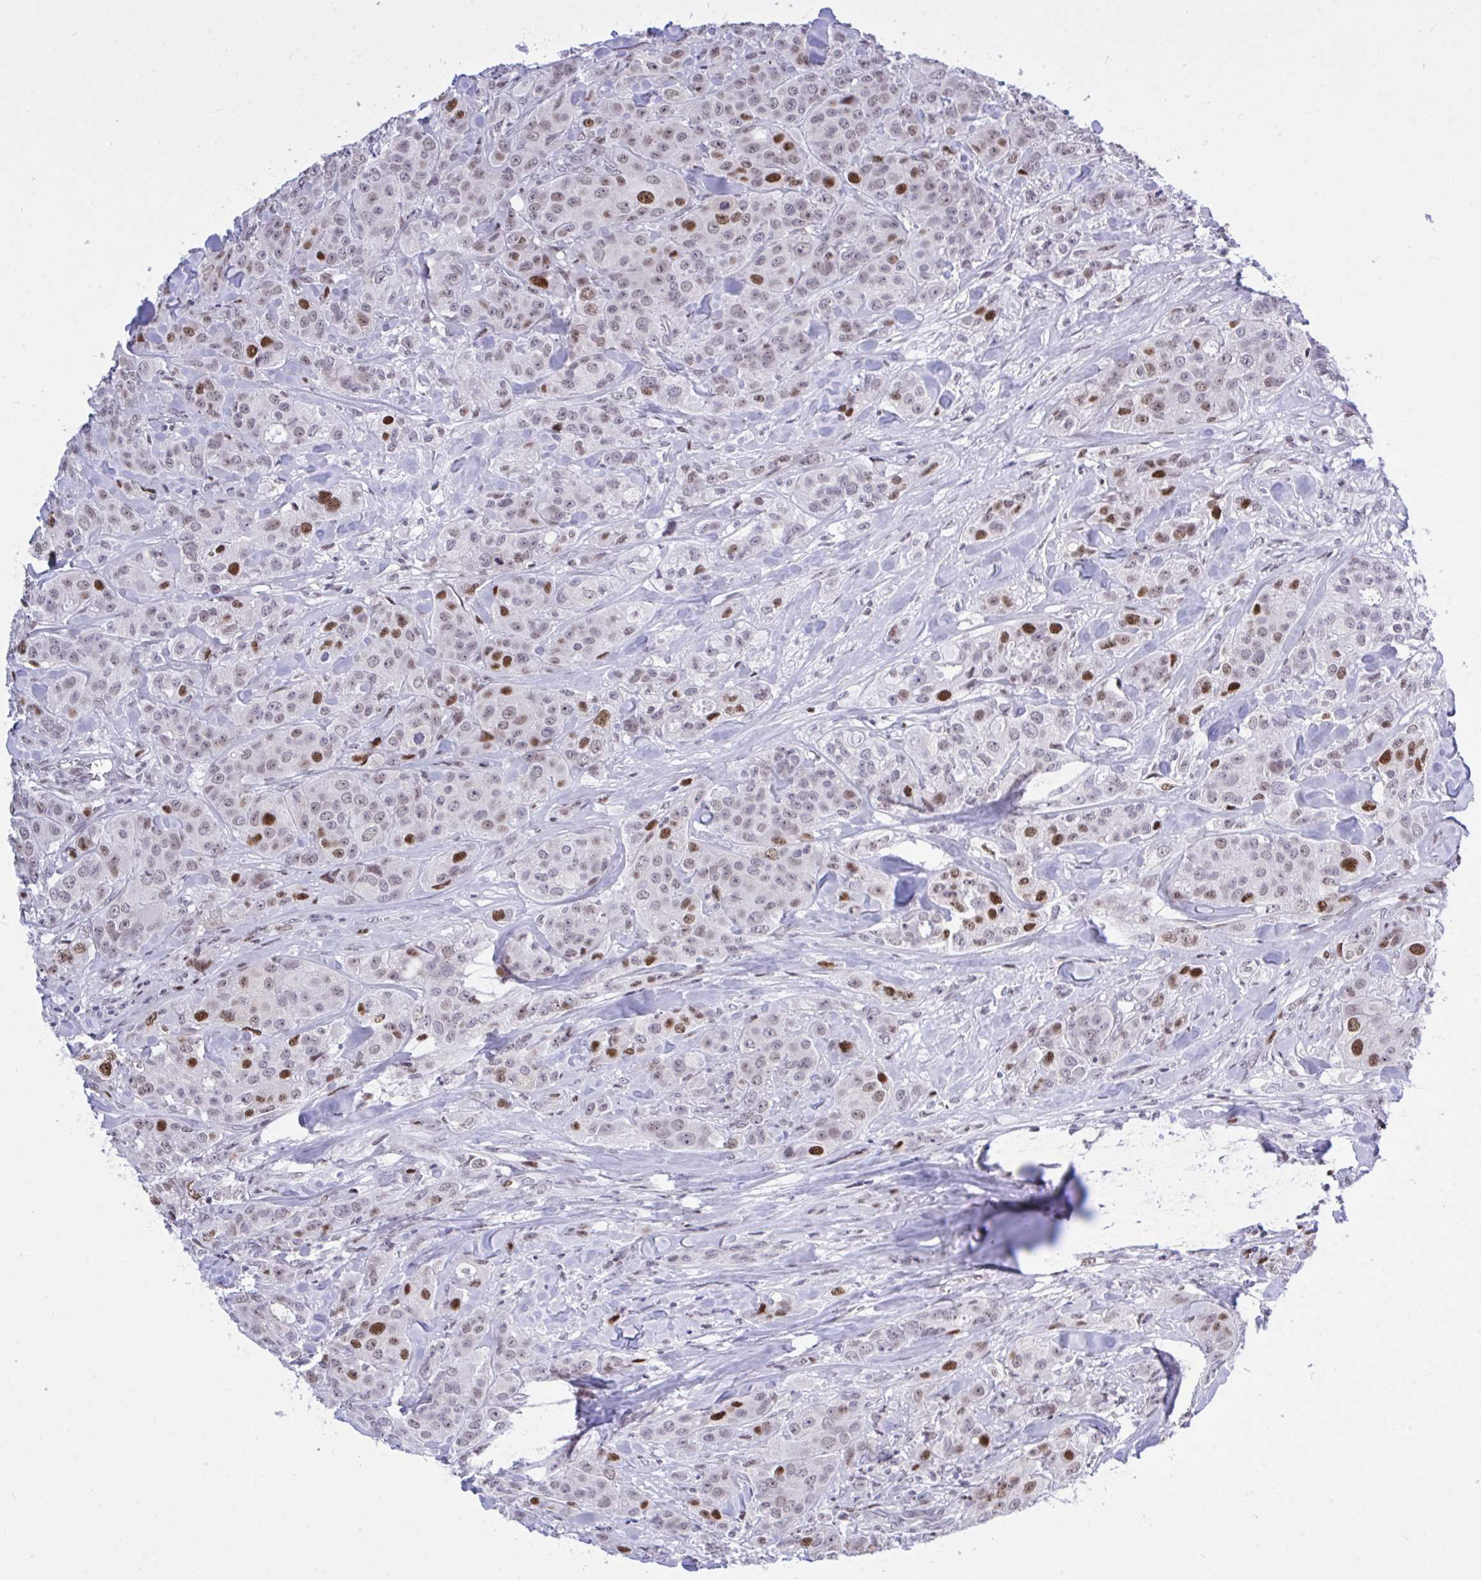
{"staining": {"intensity": "strong", "quantity": "25%-75%", "location": "nuclear"}, "tissue": "breast cancer", "cell_type": "Tumor cells", "image_type": "cancer", "snomed": [{"axis": "morphology", "description": "Normal tissue, NOS"}, {"axis": "morphology", "description": "Duct carcinoma"}, {"axis": "topography", "description": "Breast"}], "caption": "A micrograph of infiltrating ductal carcinoma (breast) stained for a protein shows strong nuclear brown staining in tumor cells.", "gene": "C1QL2", "patient": {"sex": "female", "age": 43}}